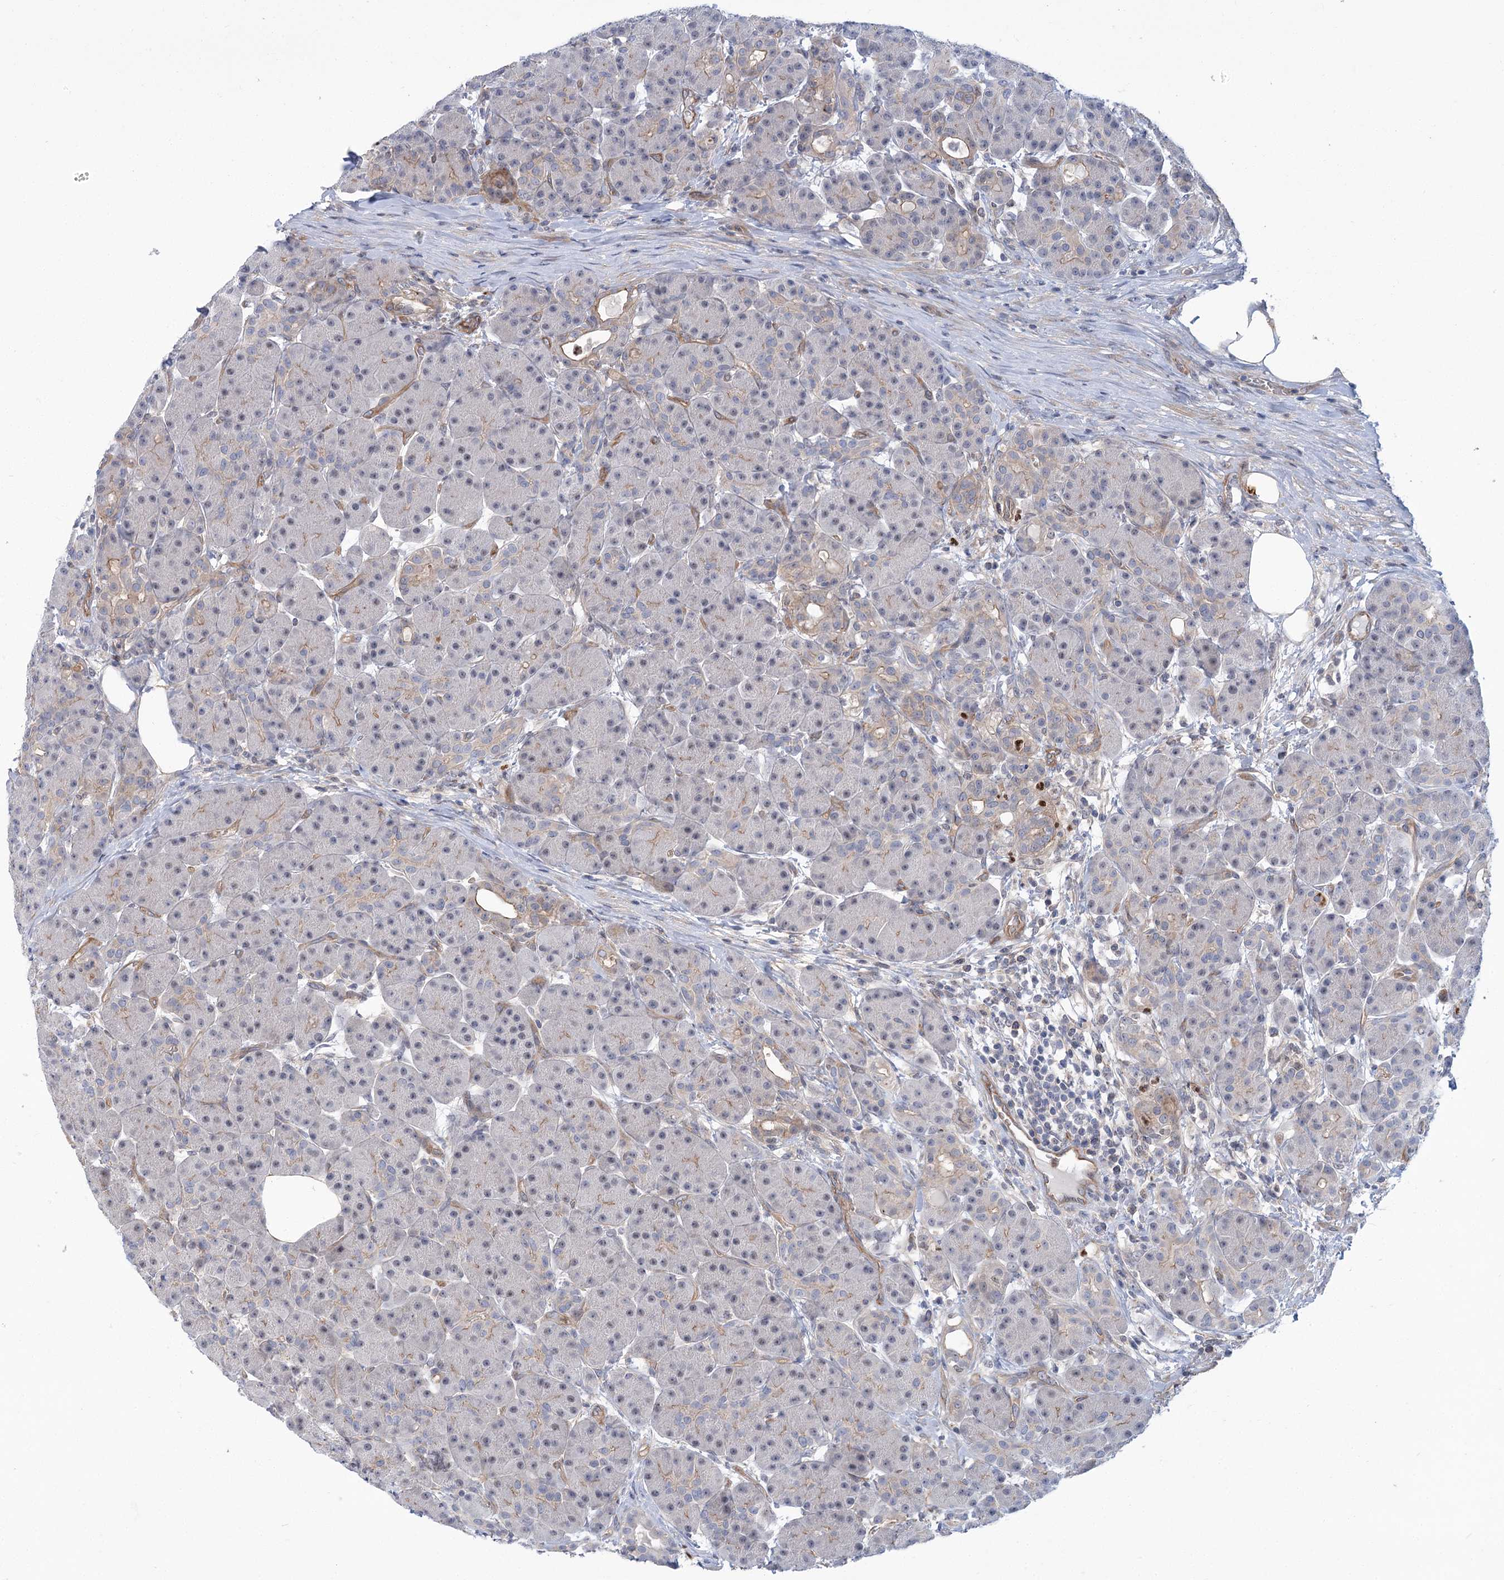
{"staining": {"intensity": "negative", "quantity": "none", "location": "none"}, "tissue": "pancreas", "cell_type": "Exocrine glandular cells", "image_type": "normal", "snomed": [{"axis": "morphology", "description": "Normal tissue, NOS"}, {"axis": "topography", "description": "Pancreas"}], "caption": "Immunohistochemical staining of unremarkable human pancreas demonstrates no significant expression in exocrine glandular cells. (Stains: DAB (3,3'-diaminobenzidine) IHC with hematoxylin counter stain, Microscopy: brightfield microscopy at high magnification).", "gene": "THAP6", "patient": {"sex": "male", "age": 63}}